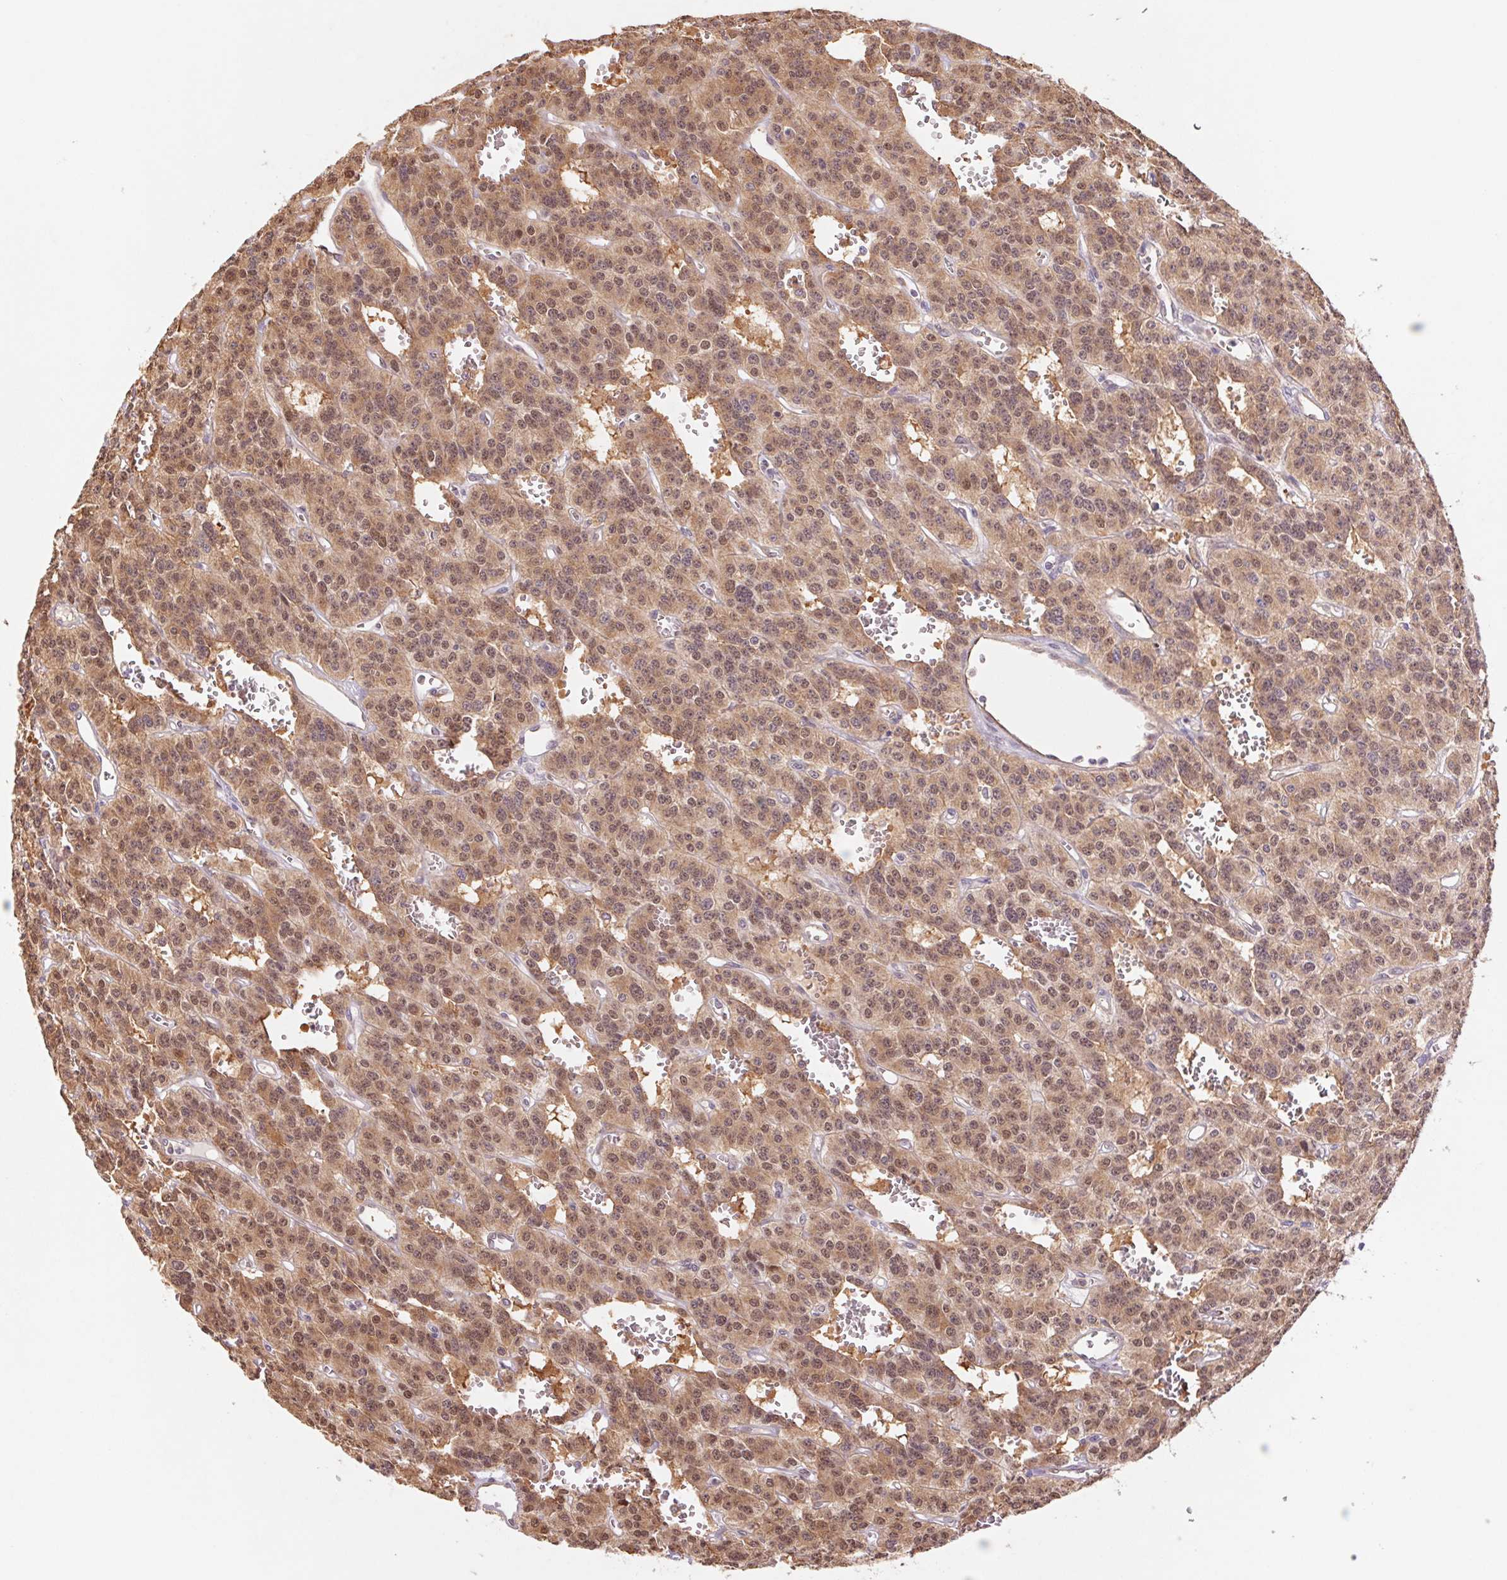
{"staining": {"intensity": "moderate", "quantity": ">75%", "location": "cytoplasmic/membranous,nuclear"}, "tissue": "carcinoid", "cell_type": "Tumor cells", "image_type": "cancer", "snomed": [{"axis": "morphology", "description": "Carcinoid, malignant, NOS"}, {"axis": "topography", "description": "Lung"}], "caption": "Immunohistochemistry photomicrograph of carcinoid (malignant) stained for a protein (brown), which shows medium levels of moderate cytoplasmic/membranous and nuclear staining in about >75% of tumor cells.", "gene": "RRM1", "patient": {"sex": "female", "age": 71}}